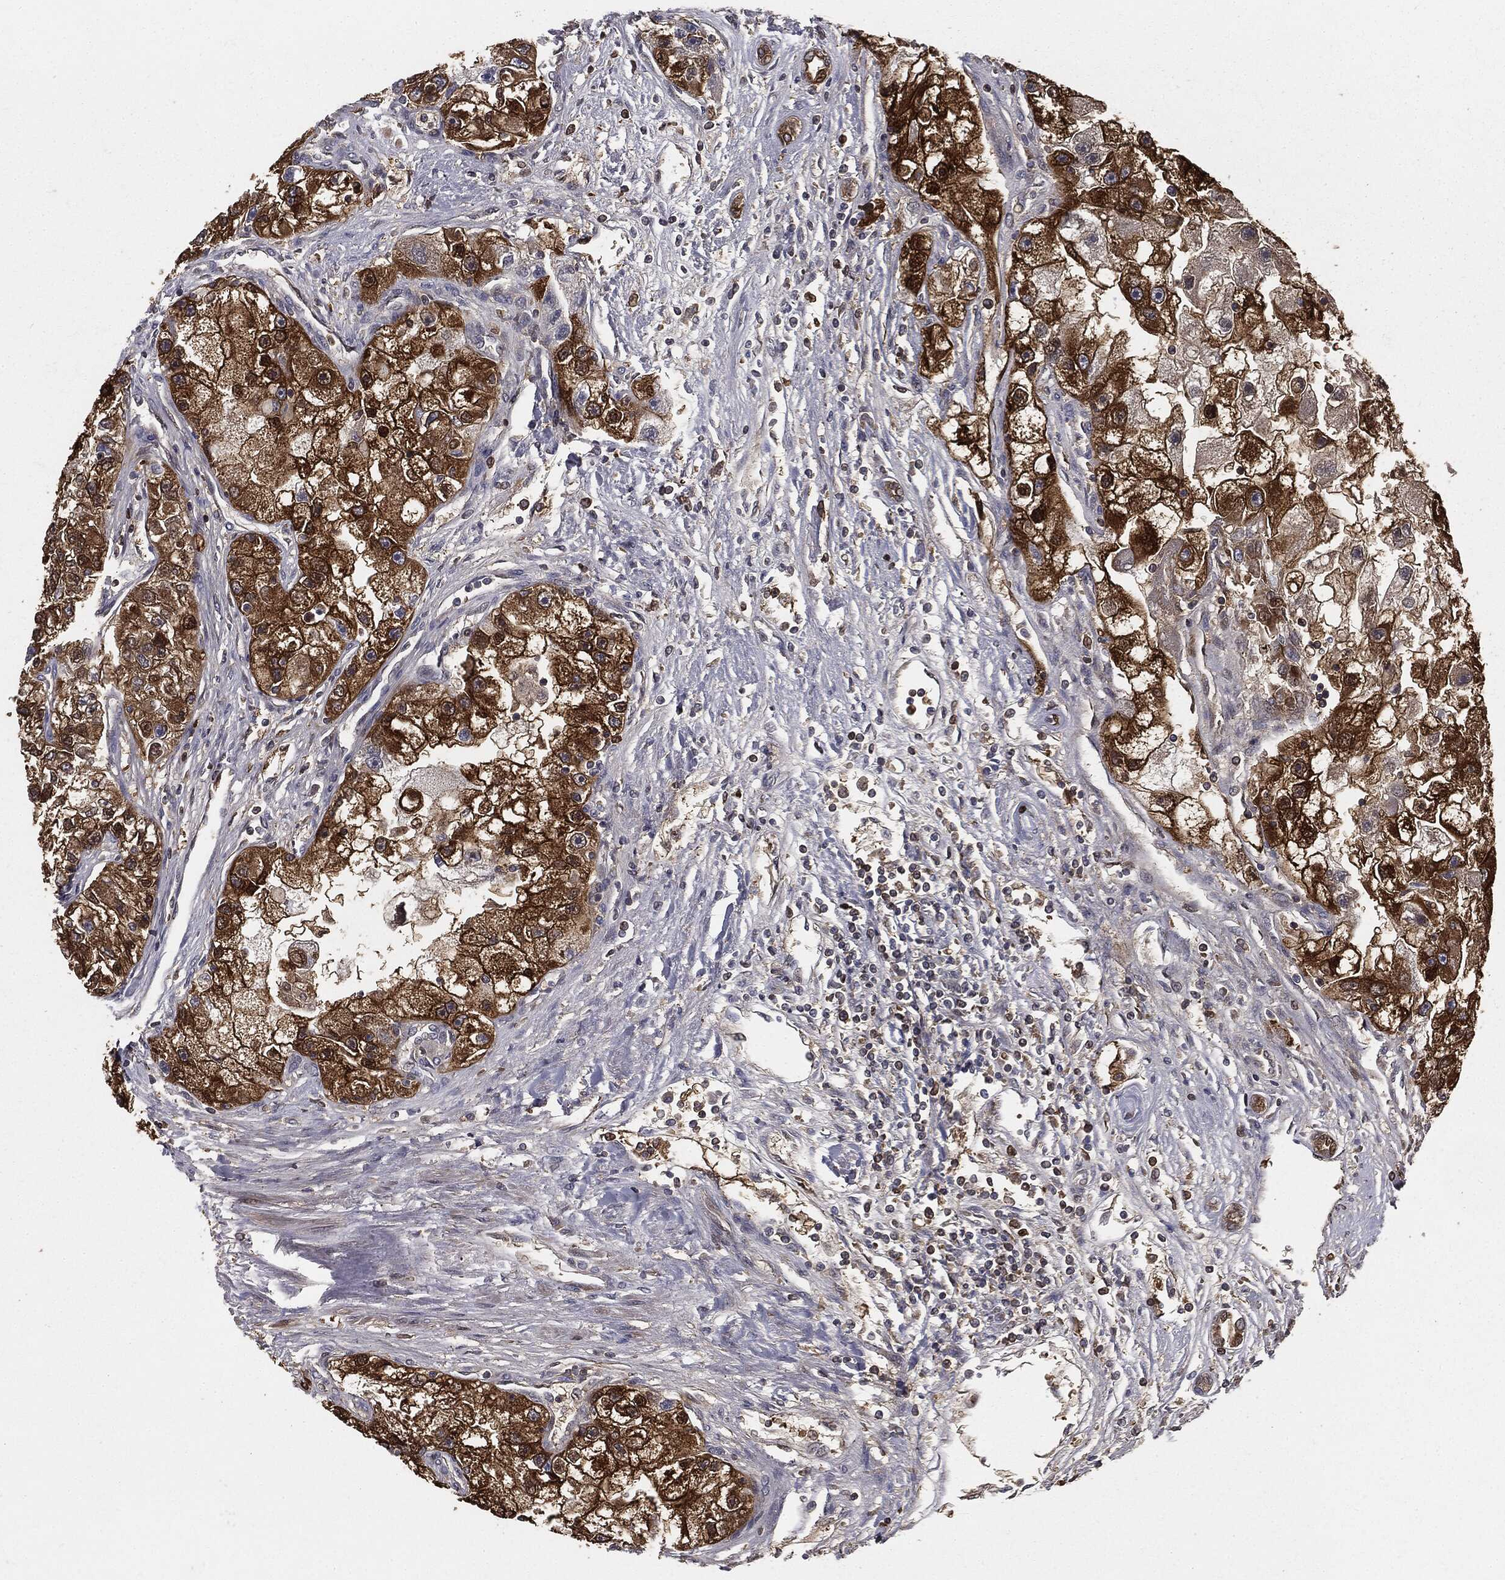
{"staining": {"intensity": "strong", "quantity": ">75%", "location": "cytoplasmic/membranous"}, "tissue": "renal cancer", "cell_type": "Tumor cells", "image_type": "cancer", "snomed": [{"axis": "morphology", "description": "Adenocarcinoma, NOS"}, {"axis": "topography", "description": "Kidney"}], "caption": "Renal cancer (adenocarcinoma) was stained to show a protein in brown. There is high levels of strong cytoplasmic/membranous positivity in approximately >75% of tumor cells.", "gene": "GNB5", "patient": {"sex": "male", "age": 63}}